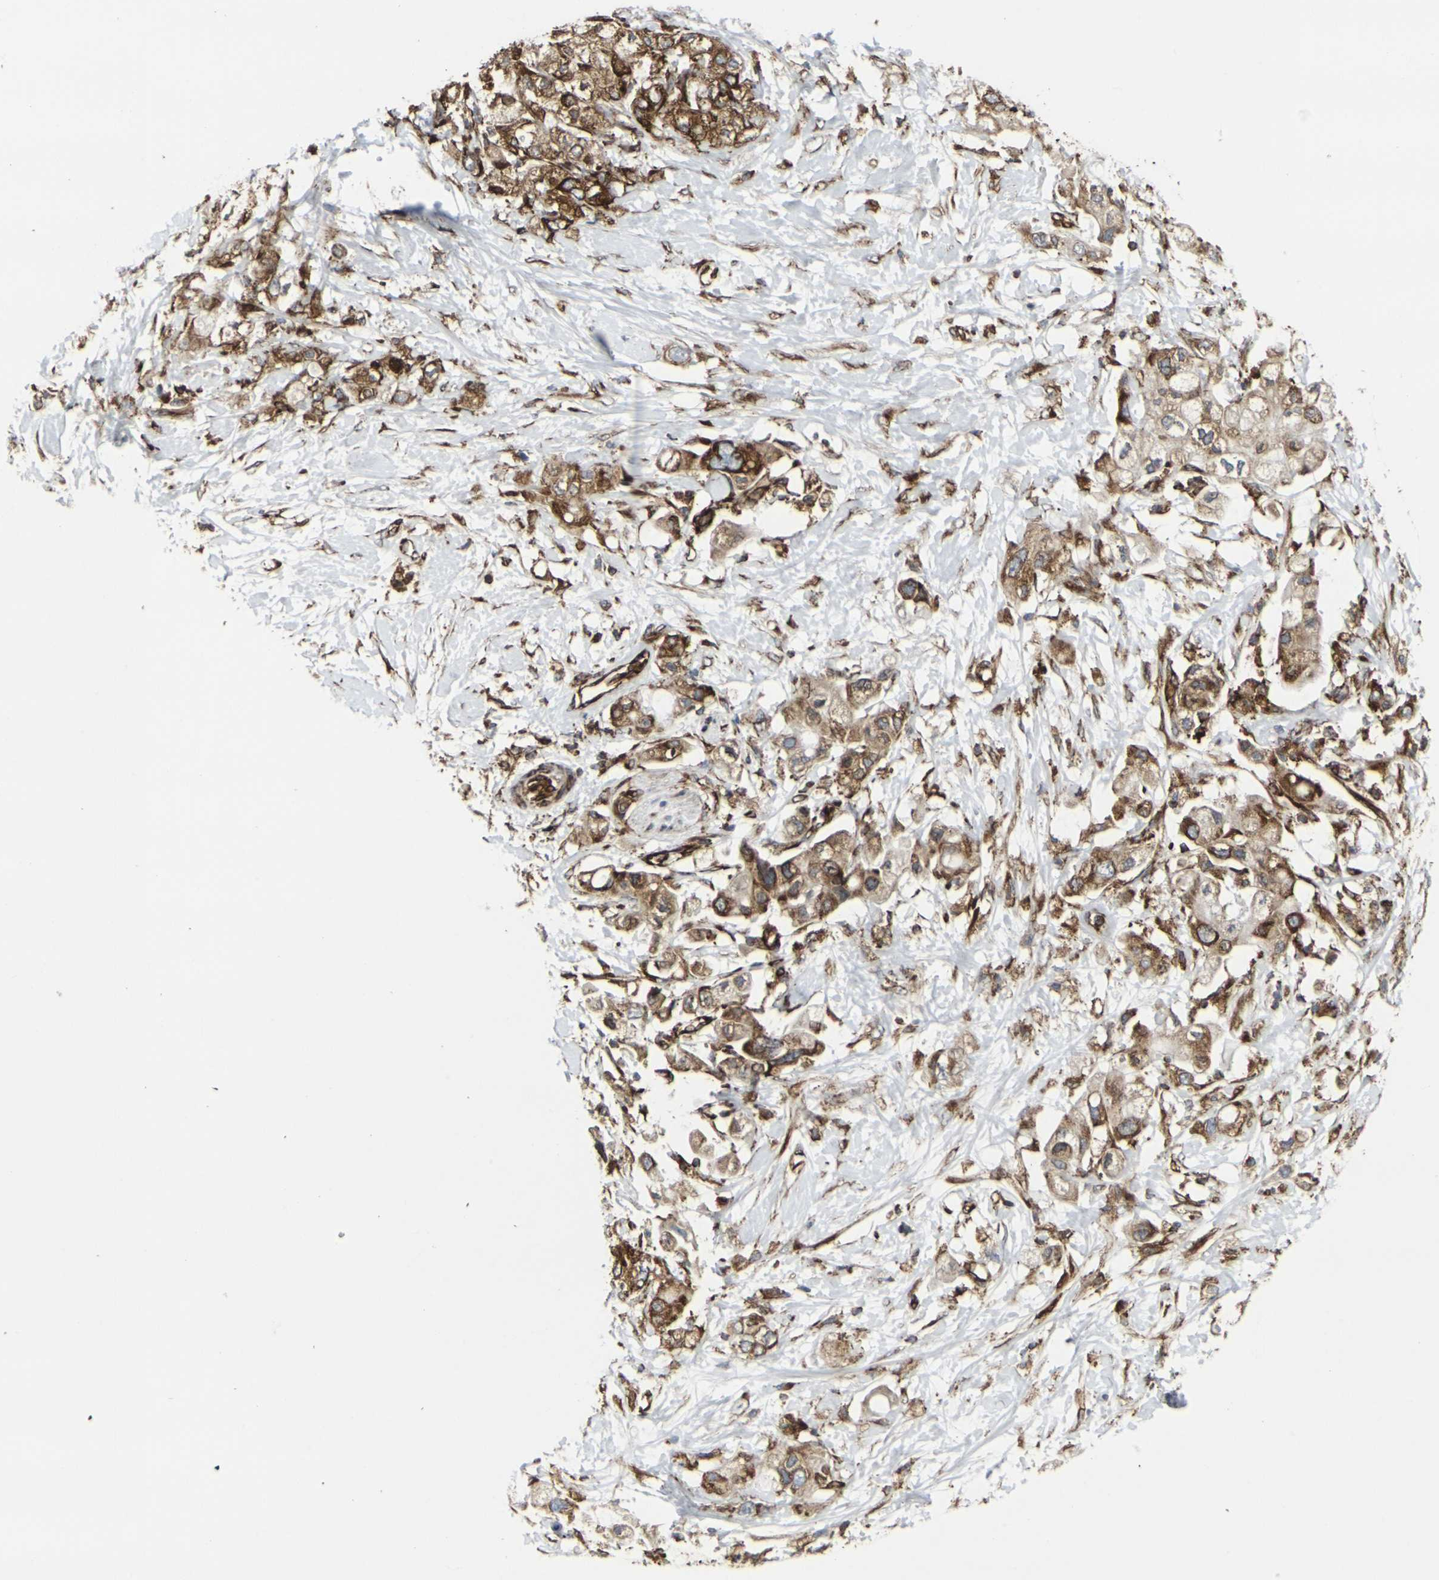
{"staining": {"intensity": "moderate", "quantity": ">75%", "location": "cytoplasmic/membranous"}, "tissue": "pancreatic cancer", "cell_type": "Tumor cells", "image_type": "cancer", "snomed": [{"axis": "morphology", "description": "Adenocarcinoma, NOS"}, {"axis": "topography", "description": "Pancreas"}], "caption": "An image of human pancreatic cancer (adenocarcinoma) stained for a protein demonstrates moderate cytoplasmic/membranous brown staining in tumor cells. The staining is performed using DAB (3,3'-diaminobenzidine) brown chromogen to label protein expression. The nuclei are counter-stained blue using hematoxylin.", "gene": "MARCHF2", "patient": {"sex": "female", "age": 56}}